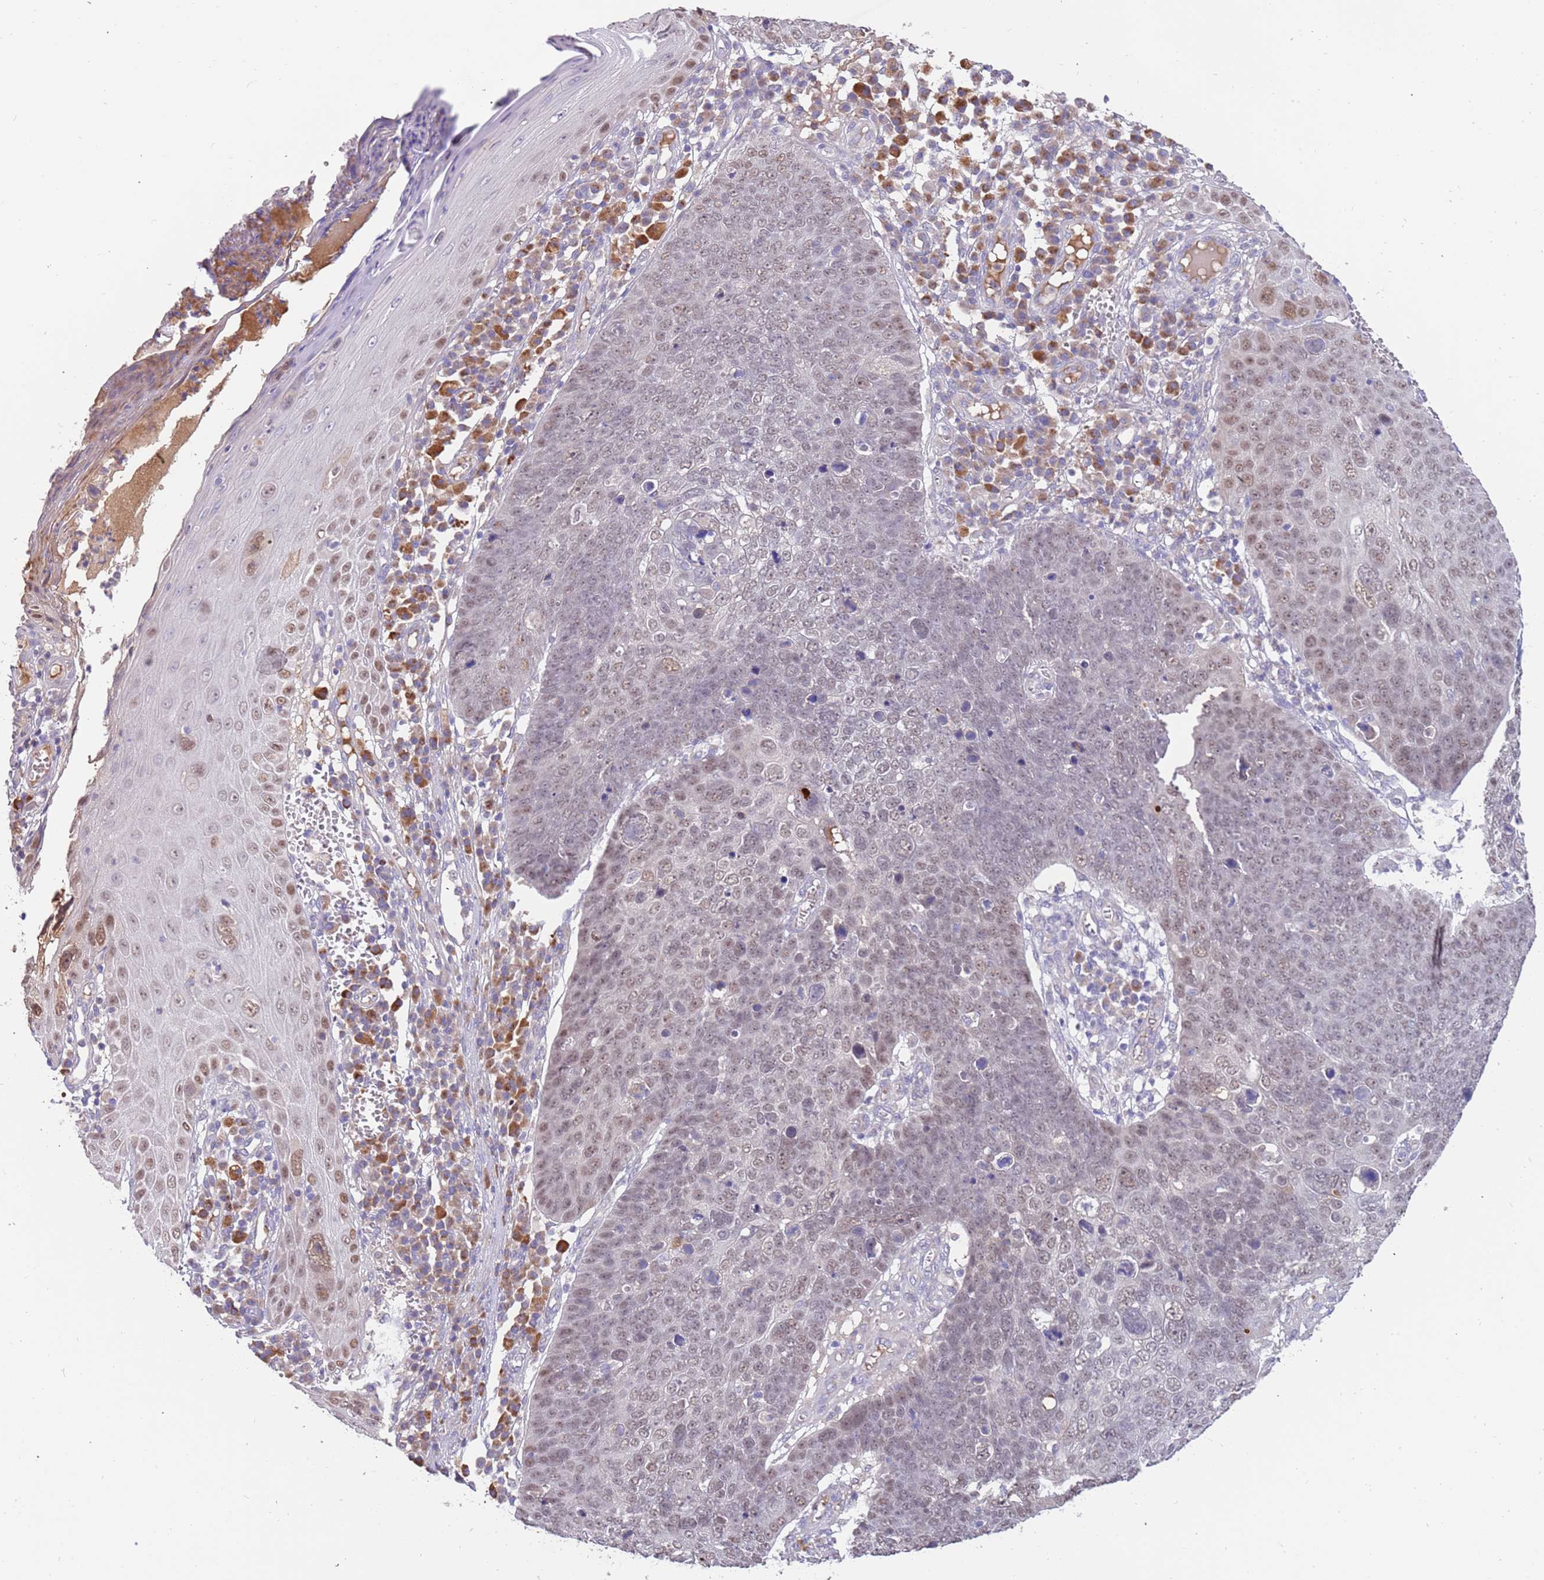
{"staining": {"intensity": "weak", "quantity": "25%-75%", "location": "nuclear"}, "tissue": "skin cancer", "cell_type": "Tumor cells", "image_type": "cancer", "snomed": [{"axis": "morphology", "description": "Squamous cell carcinoma, NOS"}, {"axis": "topography", "description": "Skin"}], "caption": "Tumor cells reveal low levels of weak nuclear expression in about 25%-75% of cells in human skin cancer.", "gene": "ZNF746", "patient": {"sex": "male", "age": 71}}